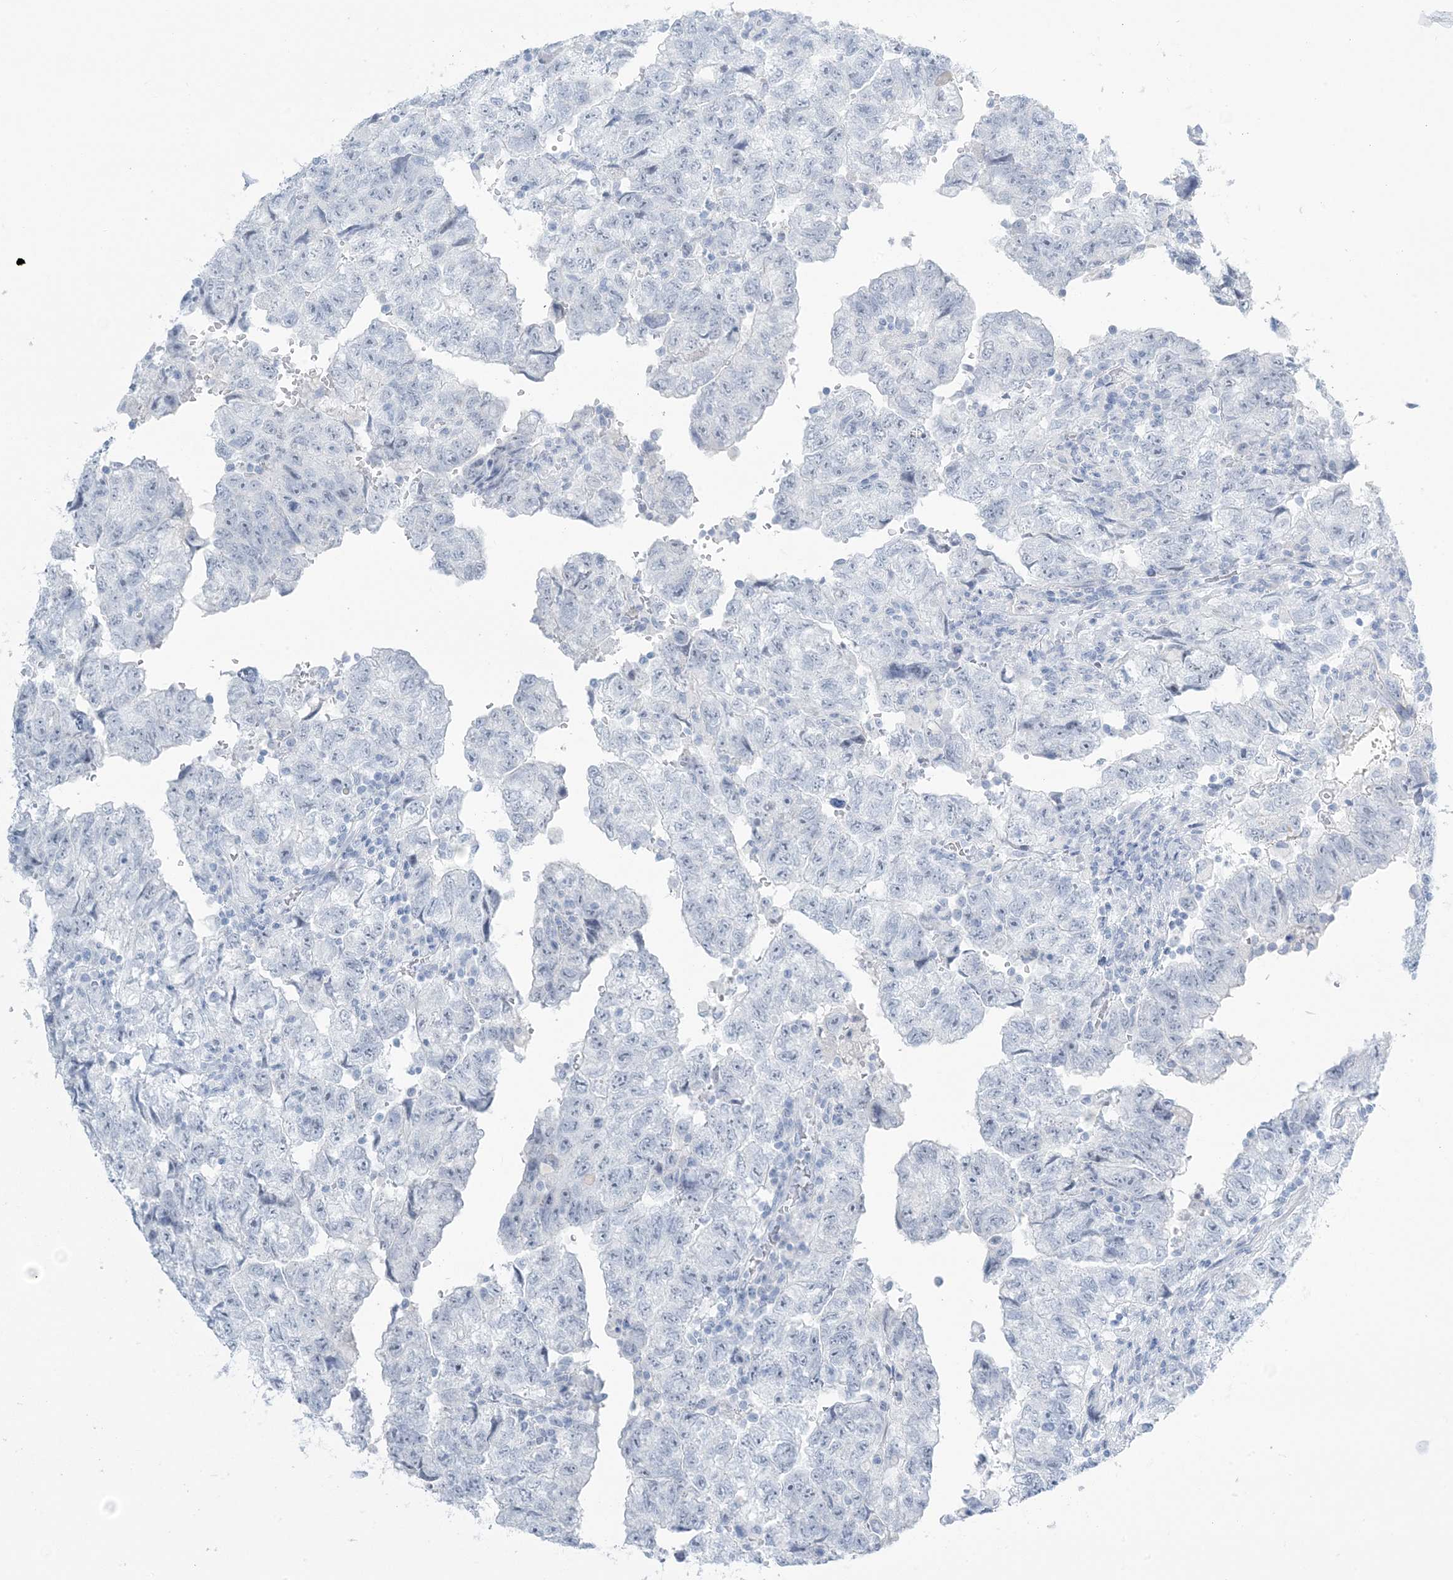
{"staining": {"intensity": "negative", "quantity": "none", "location": "none"}, "tissue": "testis cancer", "cell_type": "Tumor cells", "image_type": "cancer", "snomed": [{"axis": "morphology", "description": "Carcinoma, Embryonal, NOS"}, {"axis": "topography", "description": "Testis"}], "caption": "Tumor cells are negative for brown protein staining in embryonal carcinoma (testis).", "gene": "AGXT", "patient": {"sex": "male", "age": 36}}